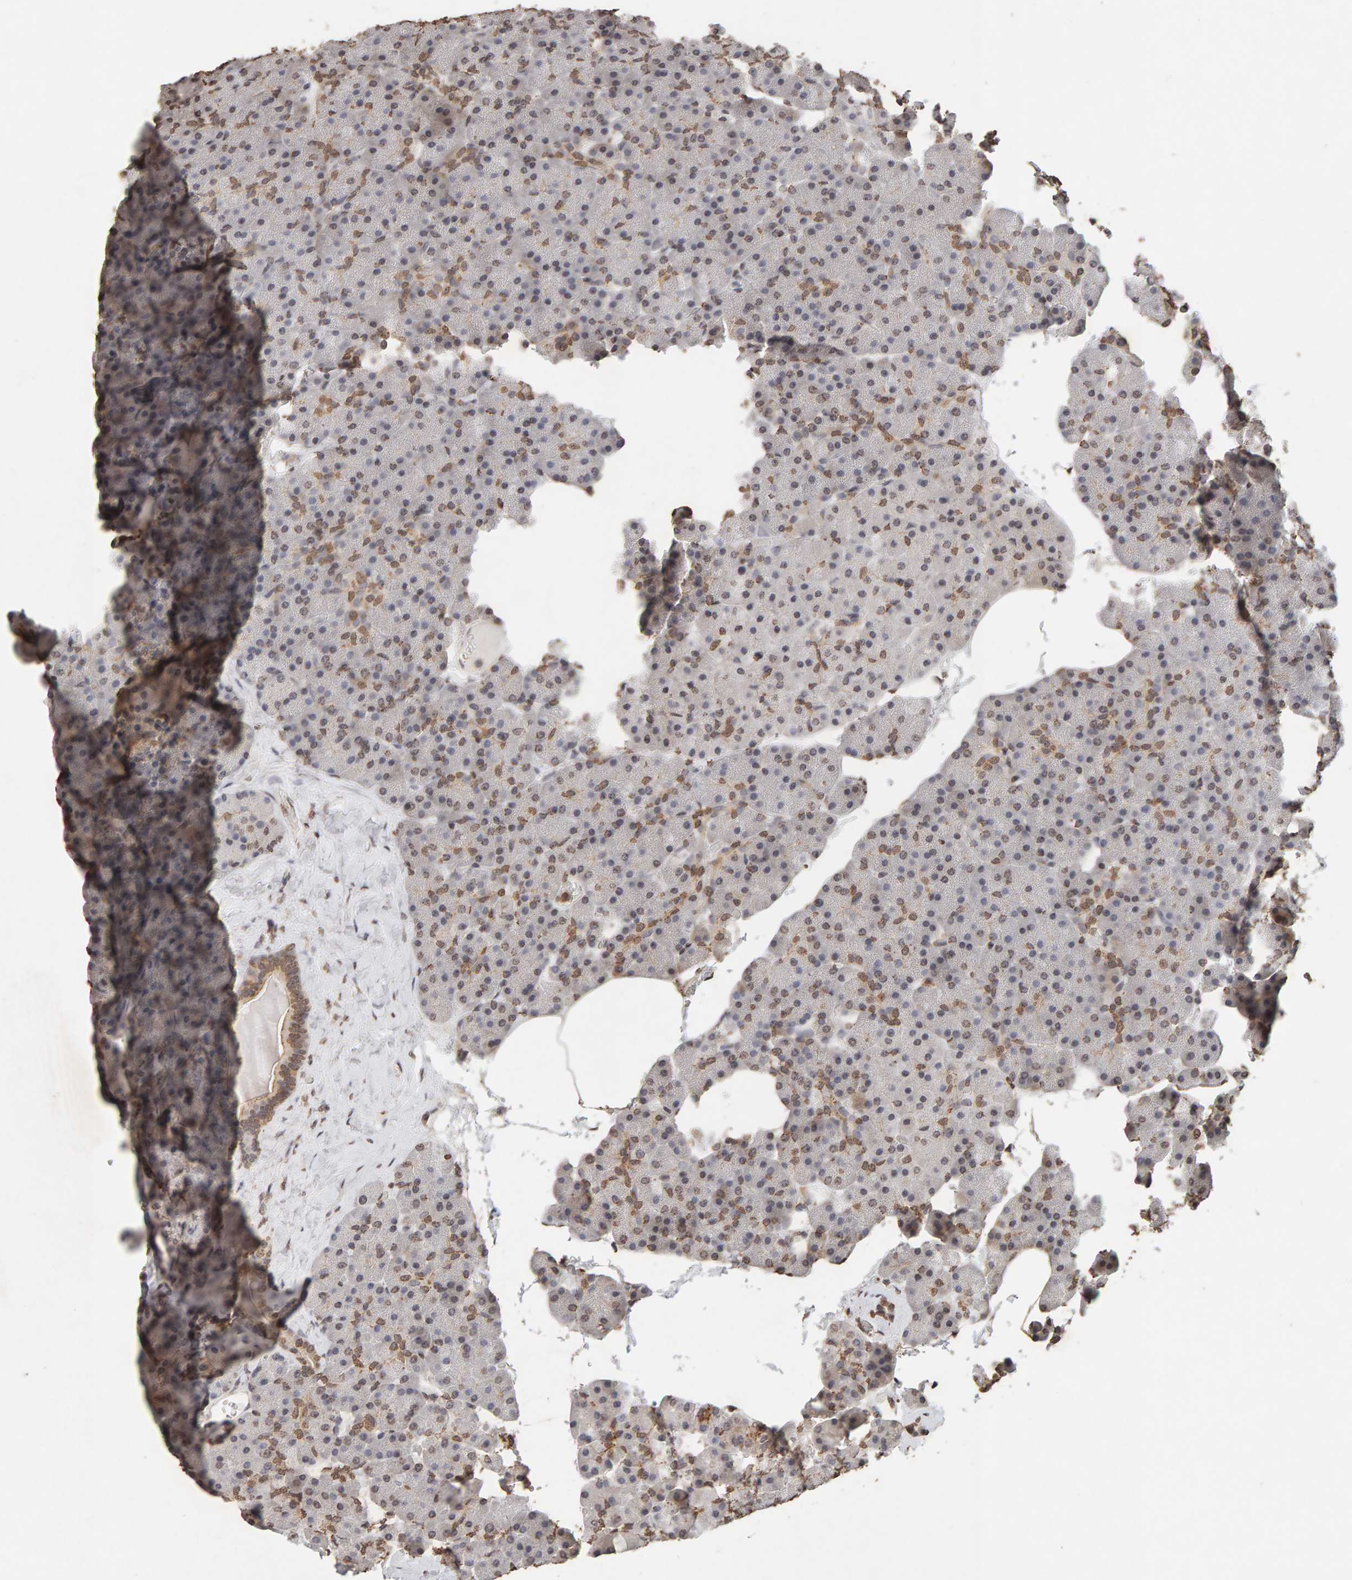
{"staining": {"intensity": "moderate", "quantity": ">75%", "location": "cytoplasmic/membranous,nuclear"}, "tissue": "pancreas", "cell_type": "Exocrine glandular cells", "image_type": "normal", "snomed": [{"axis": "morphology", "description": "Normal tissue, NOS"}, {"axis": "morphology", "description": "Carcinoid, malignant, NOS"}, {"axis": "topography", "description": "Pancreas"}], "caption": "Immunohistochemistry (IHC) of benign human pancreas shows medium levels of moderate cytoplasmic/membranous,nuclear positivity in about >75% of exocrine glandular cells.", "gene": "DNAJB5", "patient": {"sex": "female", "age": 35}}